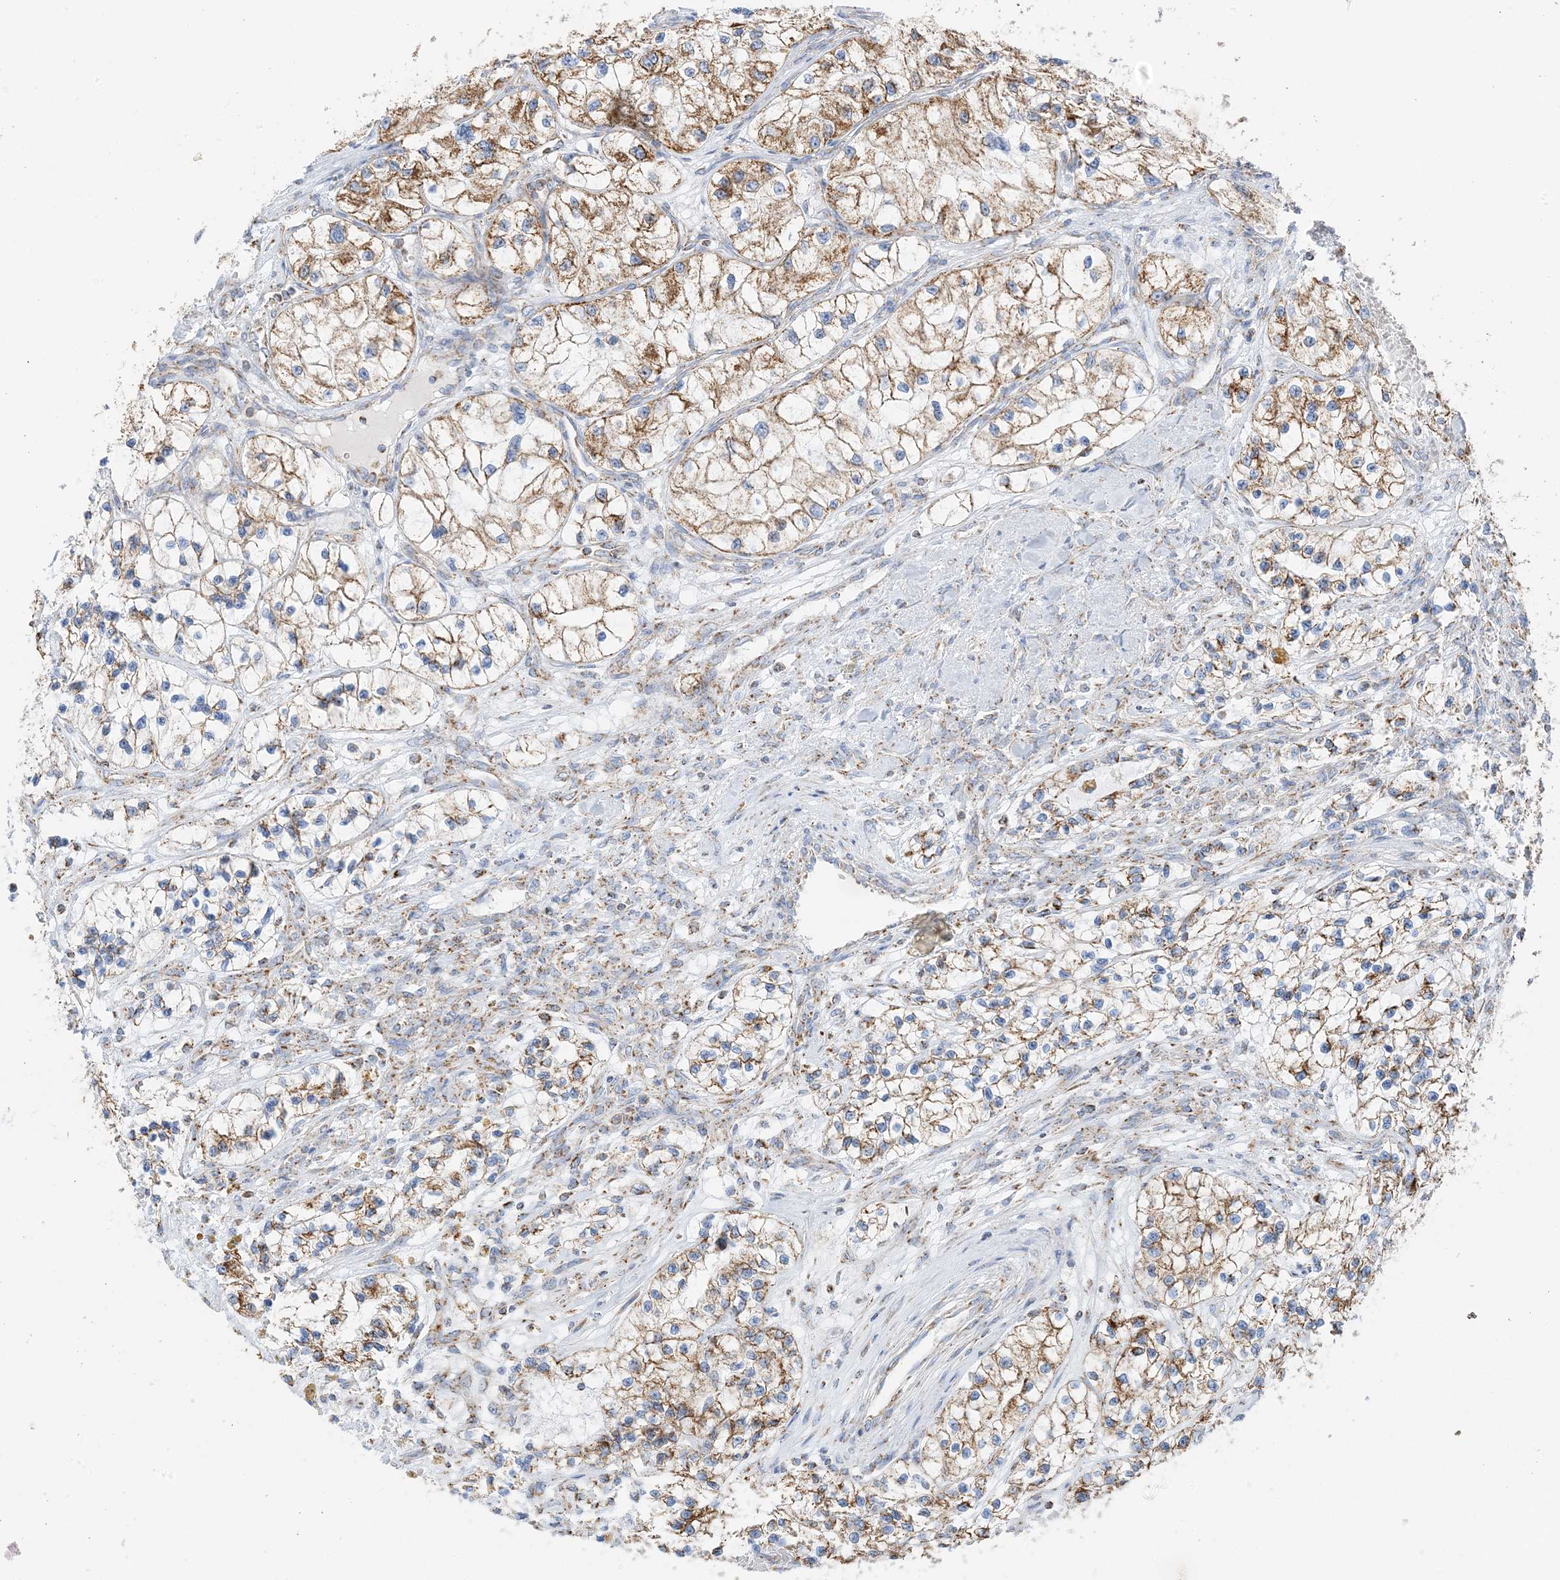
{"staining": {"intensity": "moderate", "quantity": ">75%", "location": "cytoplasmic/membranous"}, "tissue": "renal cancer", "cell_type": "Tumor cells", "image_type": "cancer", "snomed": [{"axis": "morphology", "description": "Adenocarcinoma, NOS"}, {"axis": "topography", "description": "Kidney"}], "caption": "Immunohistochemical staining of human adenocarcinoma (renal) exhibits moderate cytoplasmic/membranous protein expression in about >75% of tumor cells.", "gene": "CAPN13", "patient": {"sex": "female", "age": 57}}